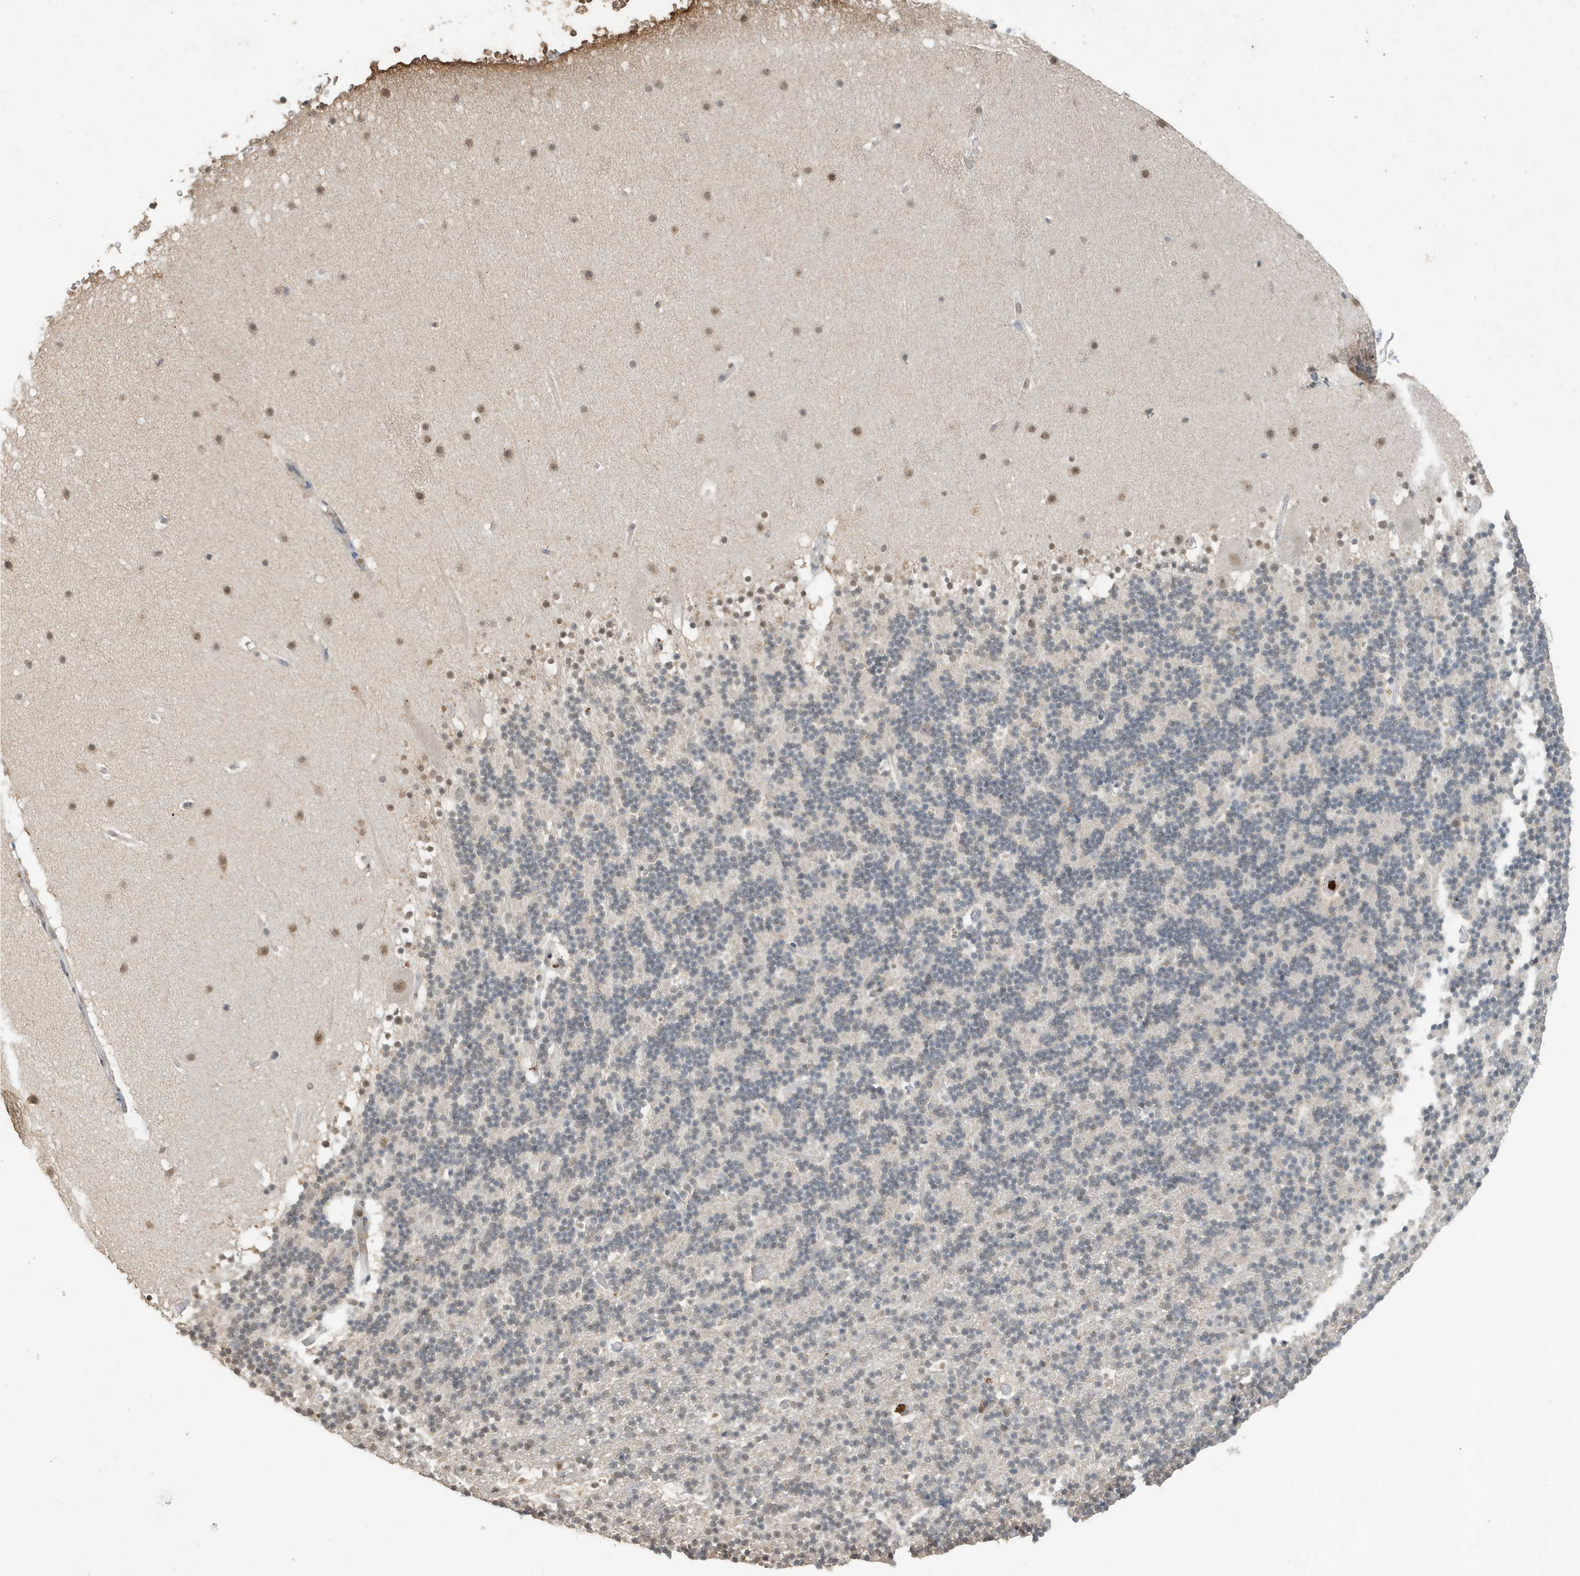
{"staining": {"intensity": "negative", "quantity": "none", "location": "none"}, "tissue": "cerebellum", "cell_type": "Cells in granular layer", "image_type": "normal", "snomed": [{"axis": "morphology", "description": "Normal tissue, NOS"}, {"axis": "topography", "description": "Cerebellum"}], "caption": "A high-resolution micrograph shows immunohistochemistry staining of benign cerebellum, which shows no significant staining in cells in granular layer.", "gene": "DEFA1", "patient": {"sex": "male", "age": 57}}